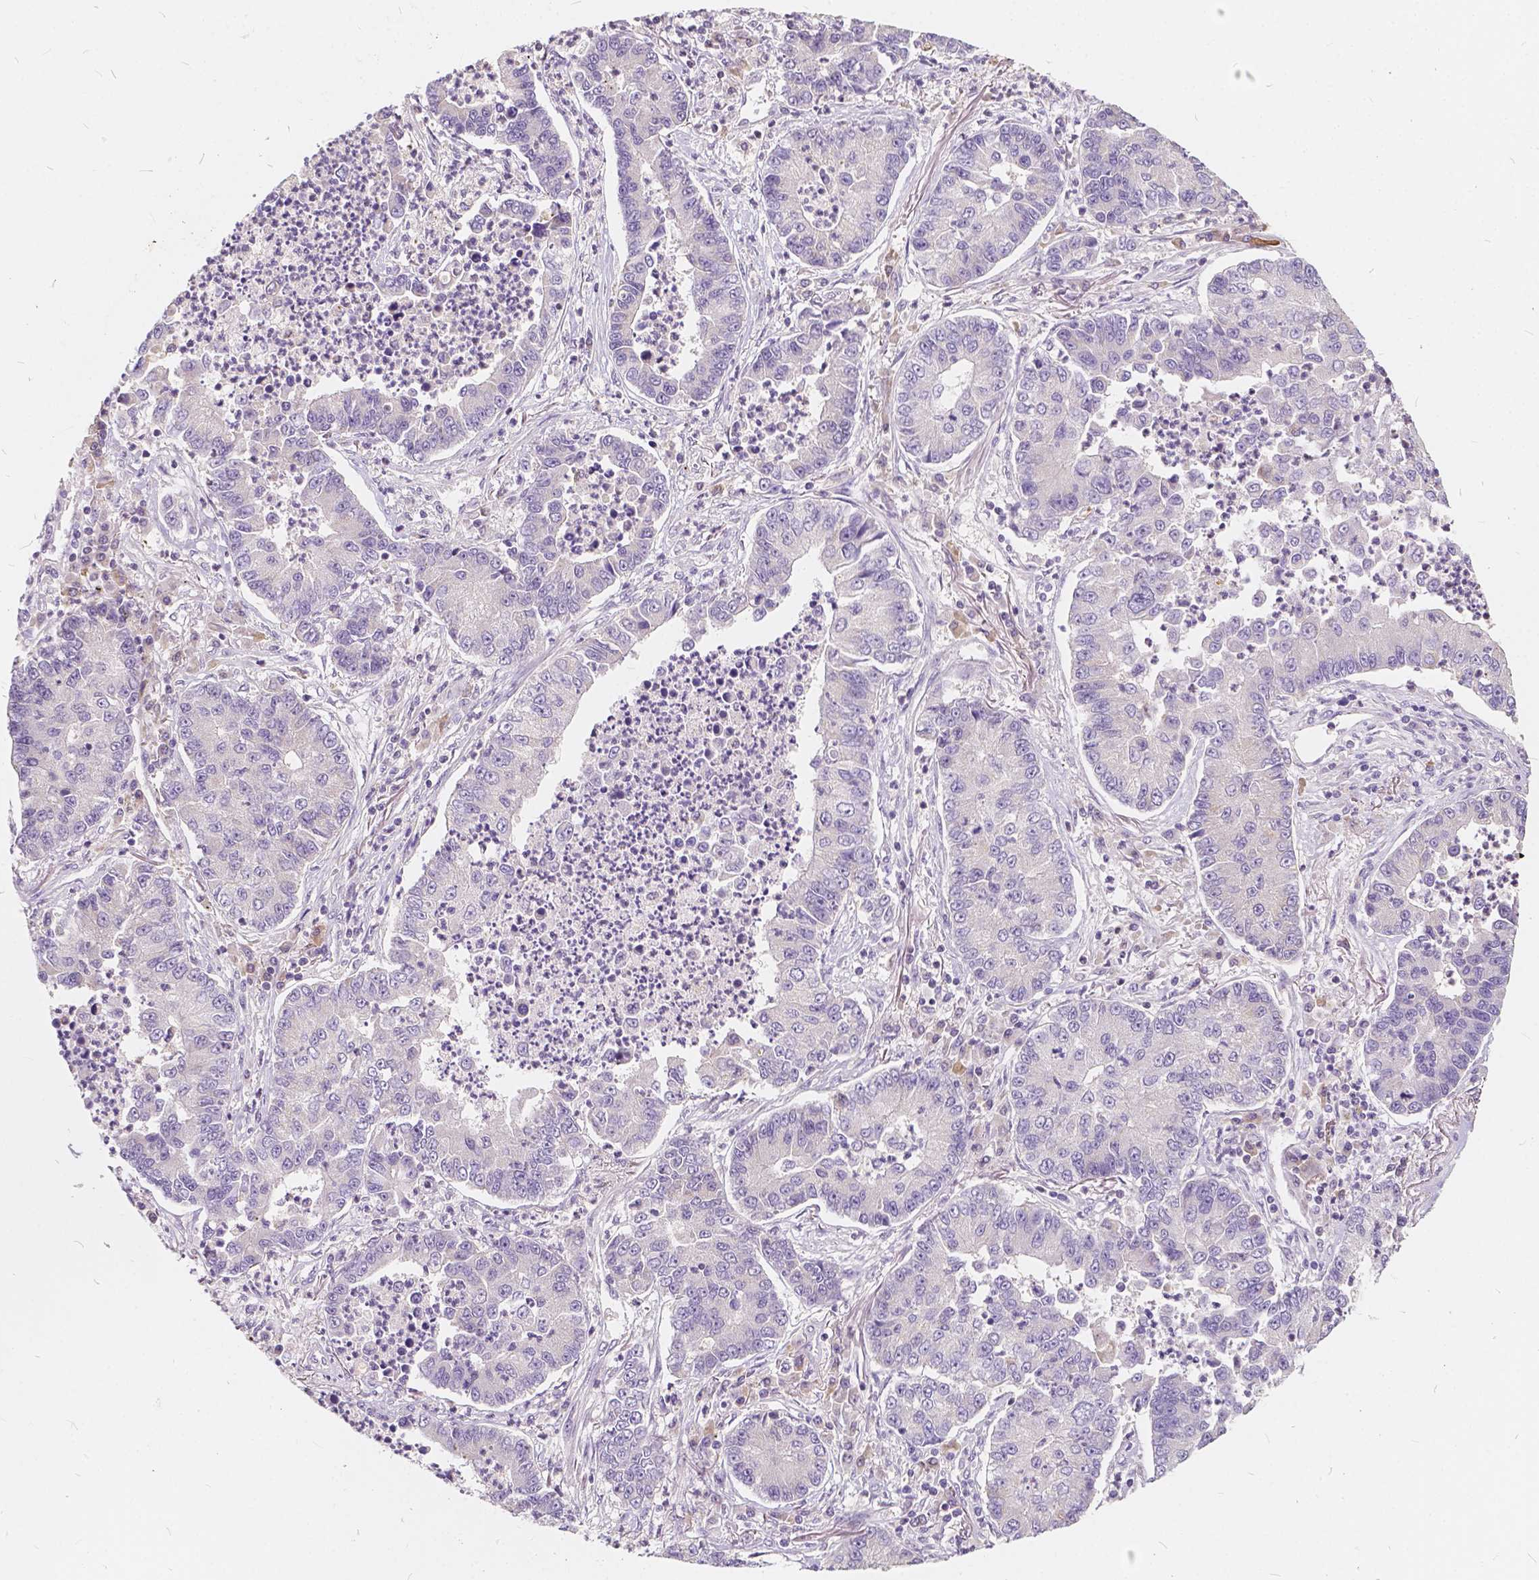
{"staining": {"intensity": "negative", "quantity": "none", "location": "none"}, "tissue": "lung cancer", "cell_type": "Tumor cells", "image_type": "cancer", "snomed": [{"axis": "morphology", "description": "Adenocarcinoma, NOS"}, {"axis": "topography", "description": "Lung"}], "caption": "Immunohistochemistry photomicrograph of human lung cancer stained for a protein (brown), which exhibits no staining in tumor cells.", "gene": "KIAA0513", "patient": {"sex": "female", "age": 57}}